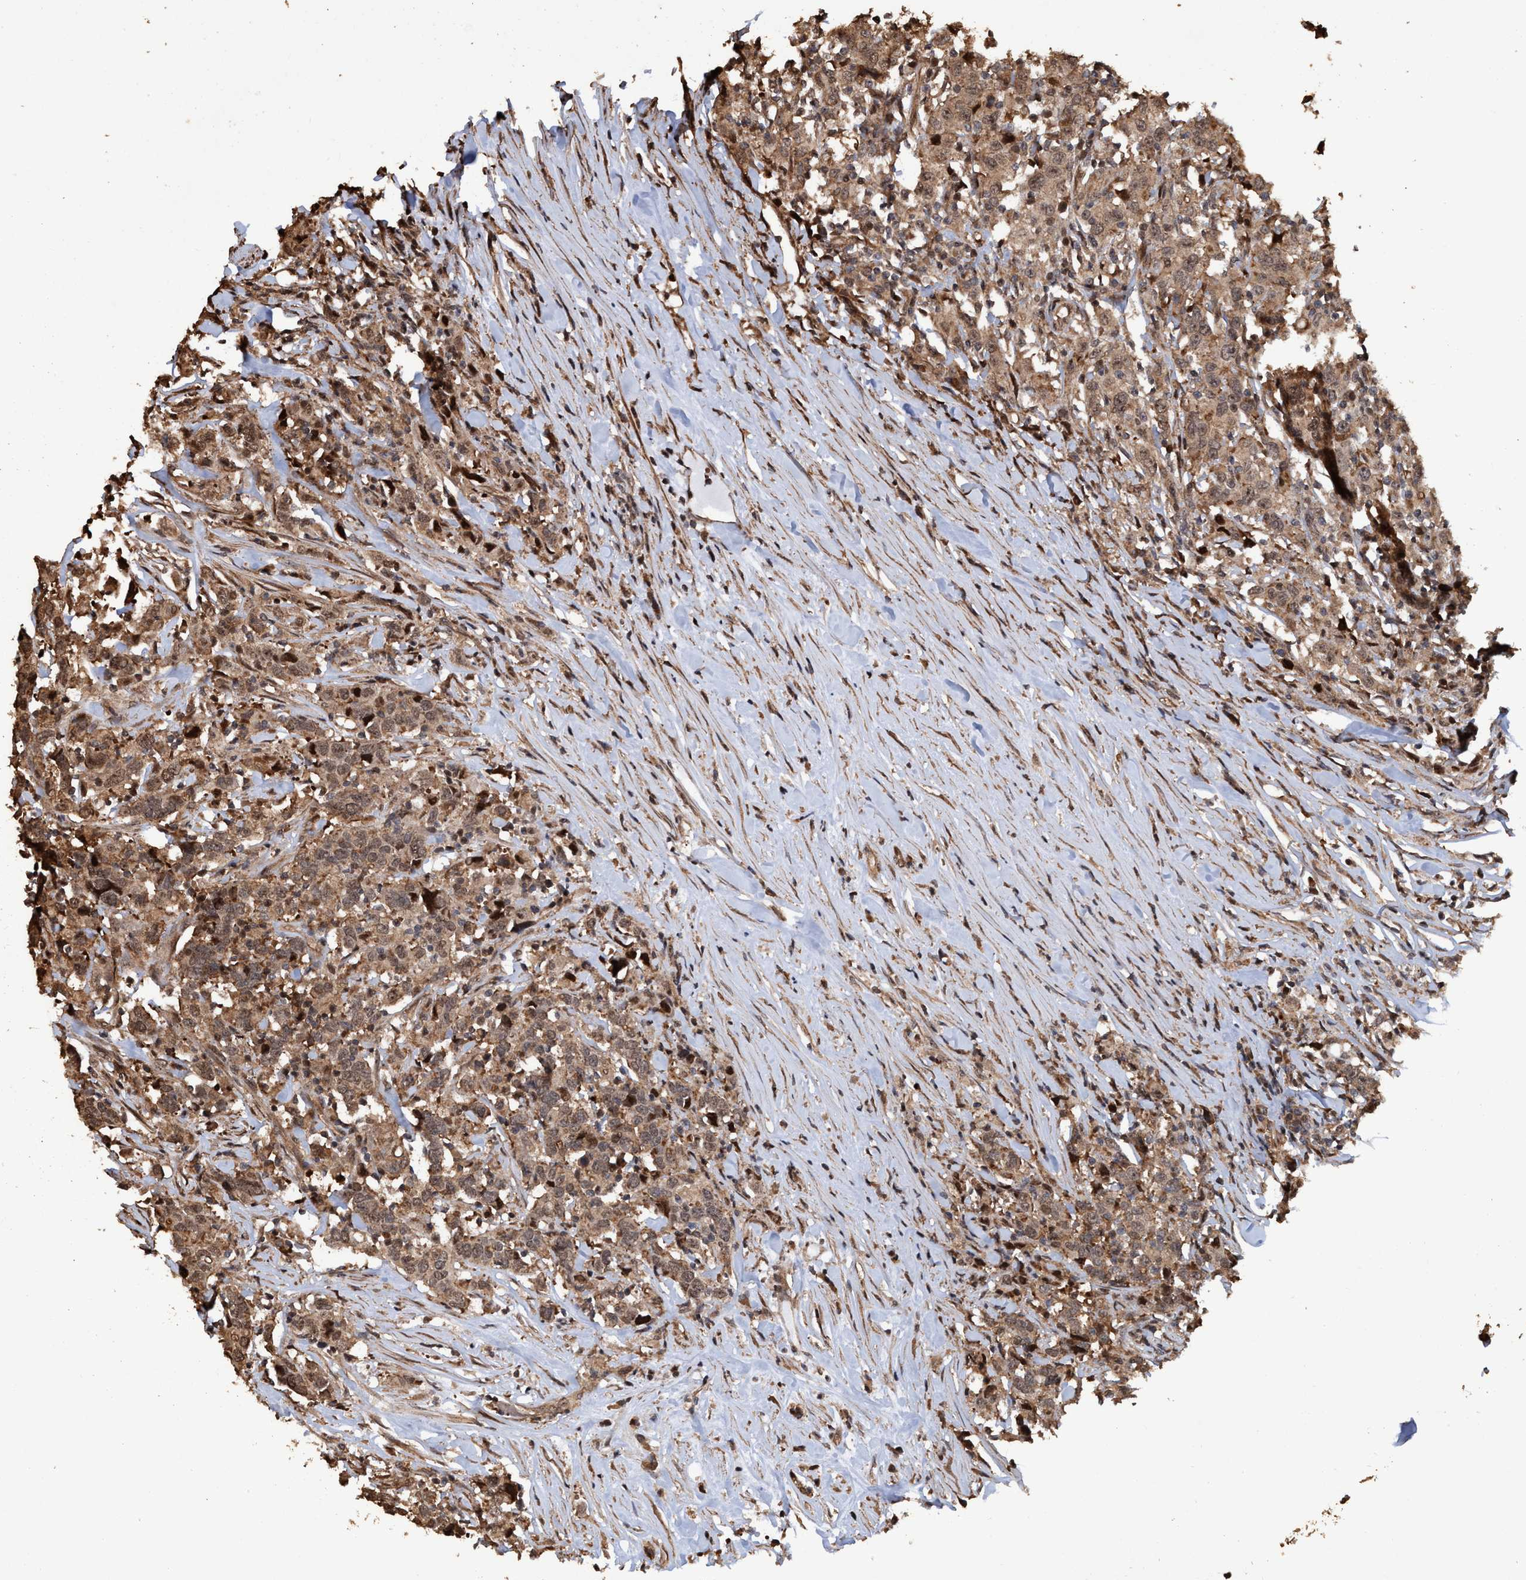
{"staining": {"intensity": "moderate", "quantity": ">75%", "location": "cytoplasmic/membranous,nuclear"}, "tissue": "urothelial cancer", "cell_type": "Tumor cells", "image_type": "cancer", "snomed": [{"axis": "morphology", "description": "Urothelial carcinoma, High grade"}, {"axis": "topography", "description": "Urinary bladder"}], "caption": "Immunohistochemical staining of urothelial carcinoma (high-grade) exhibits moderate cytoplasmic/membranous and nuclear protein positivity in about >75% of tumor cells.", "gene": "TRPC7", "patient": {"sex": "male", "age": 61}}